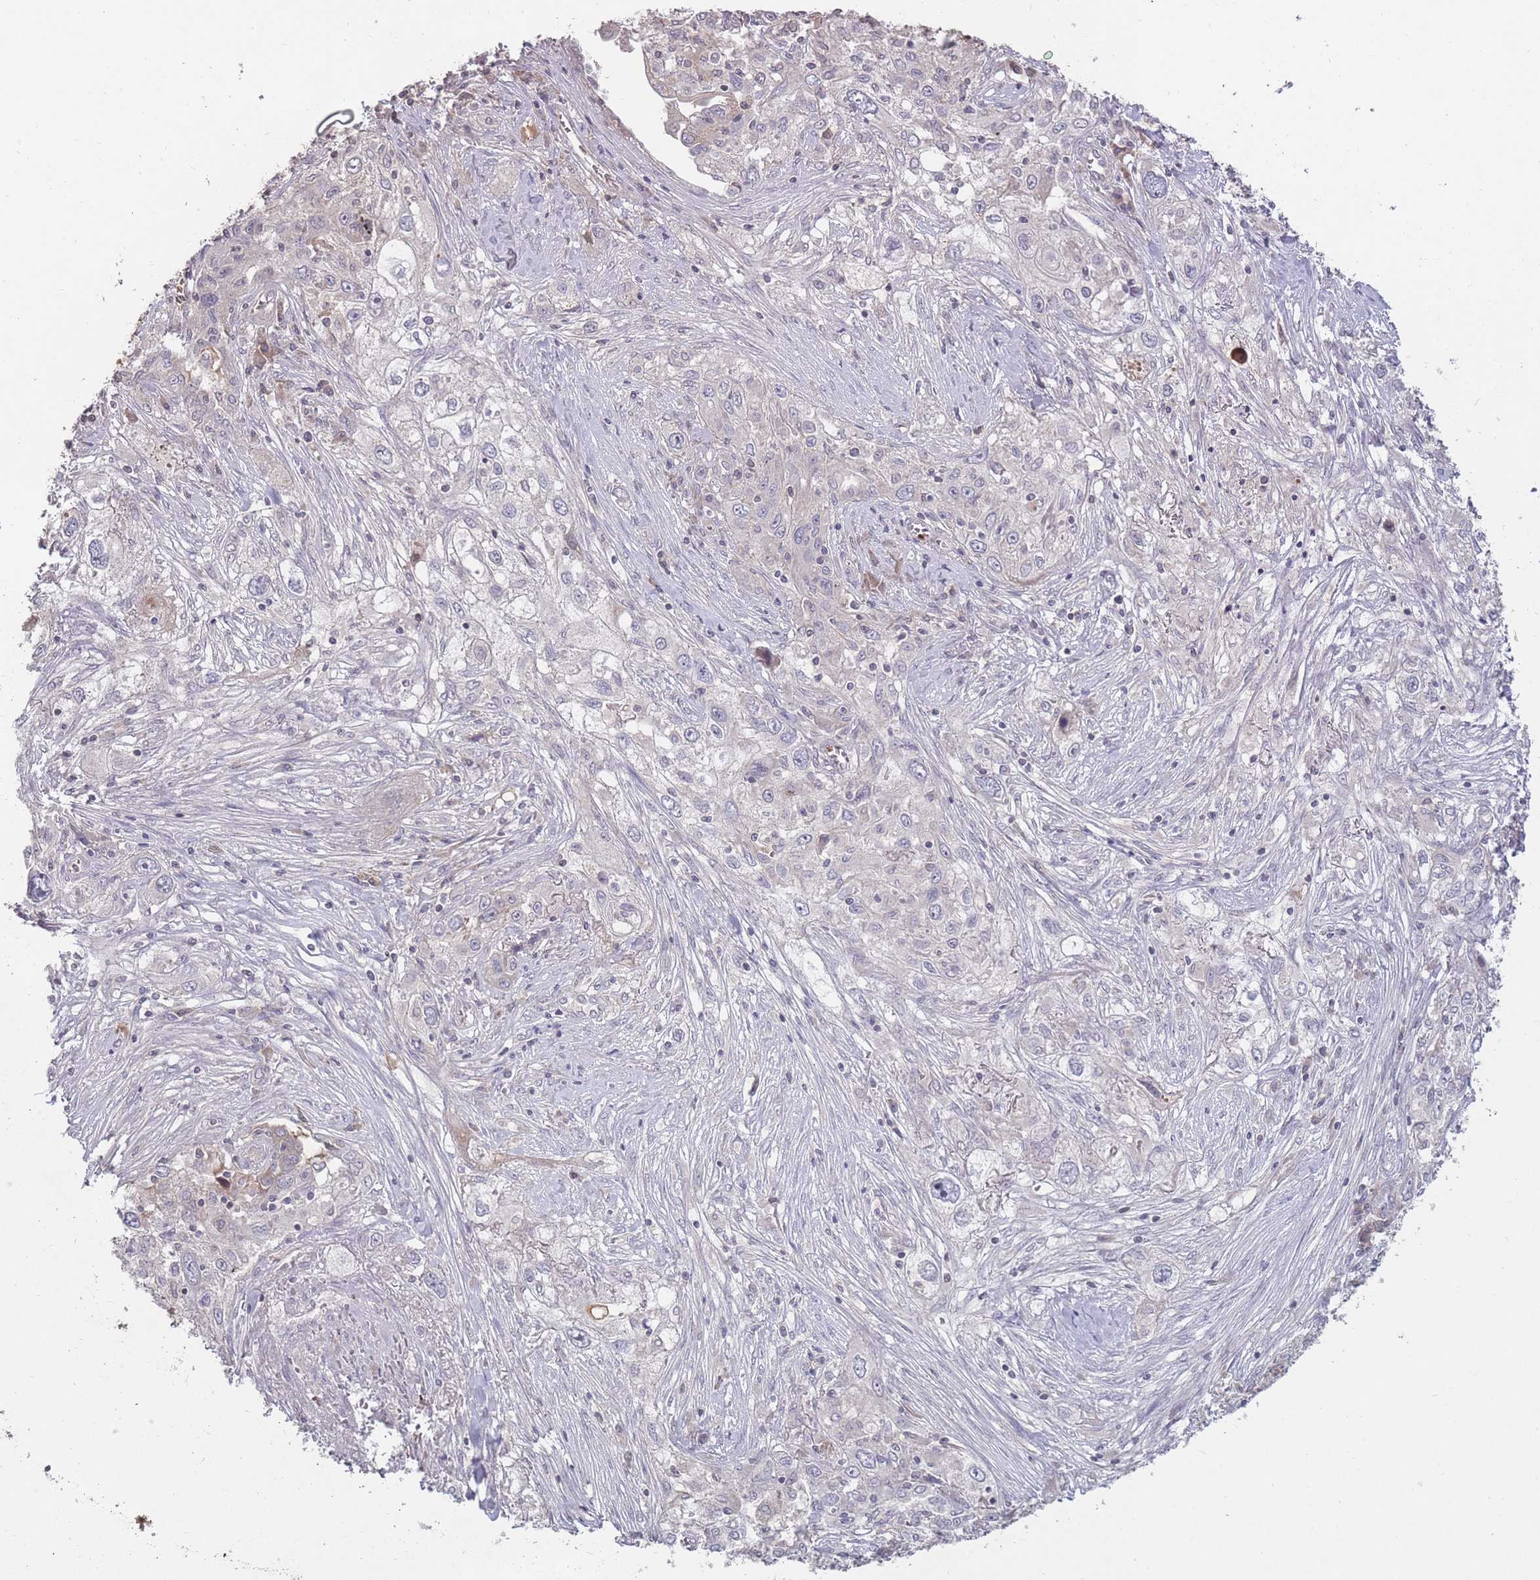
{"staining": {"intensity": "negative", "quantity": "none", "location": "none"}, "tissue": "lung cancer", "cell_type": "Tumor cells", "image_type": "cancer", "snomed": [{"axis": "morphology", "description": "Squamous cell carcinoma, NOS"}, {"axis": "topography", "description": "Lung"}], "caption": "Immunohistochemical staining of squamous cell carcinoma (lung) reveals no significant staining in tumor cells. Nuclei are stained in blue.", "gene": "ADCYAP1R1", "patient": {"sex": "female", "age": 69}}